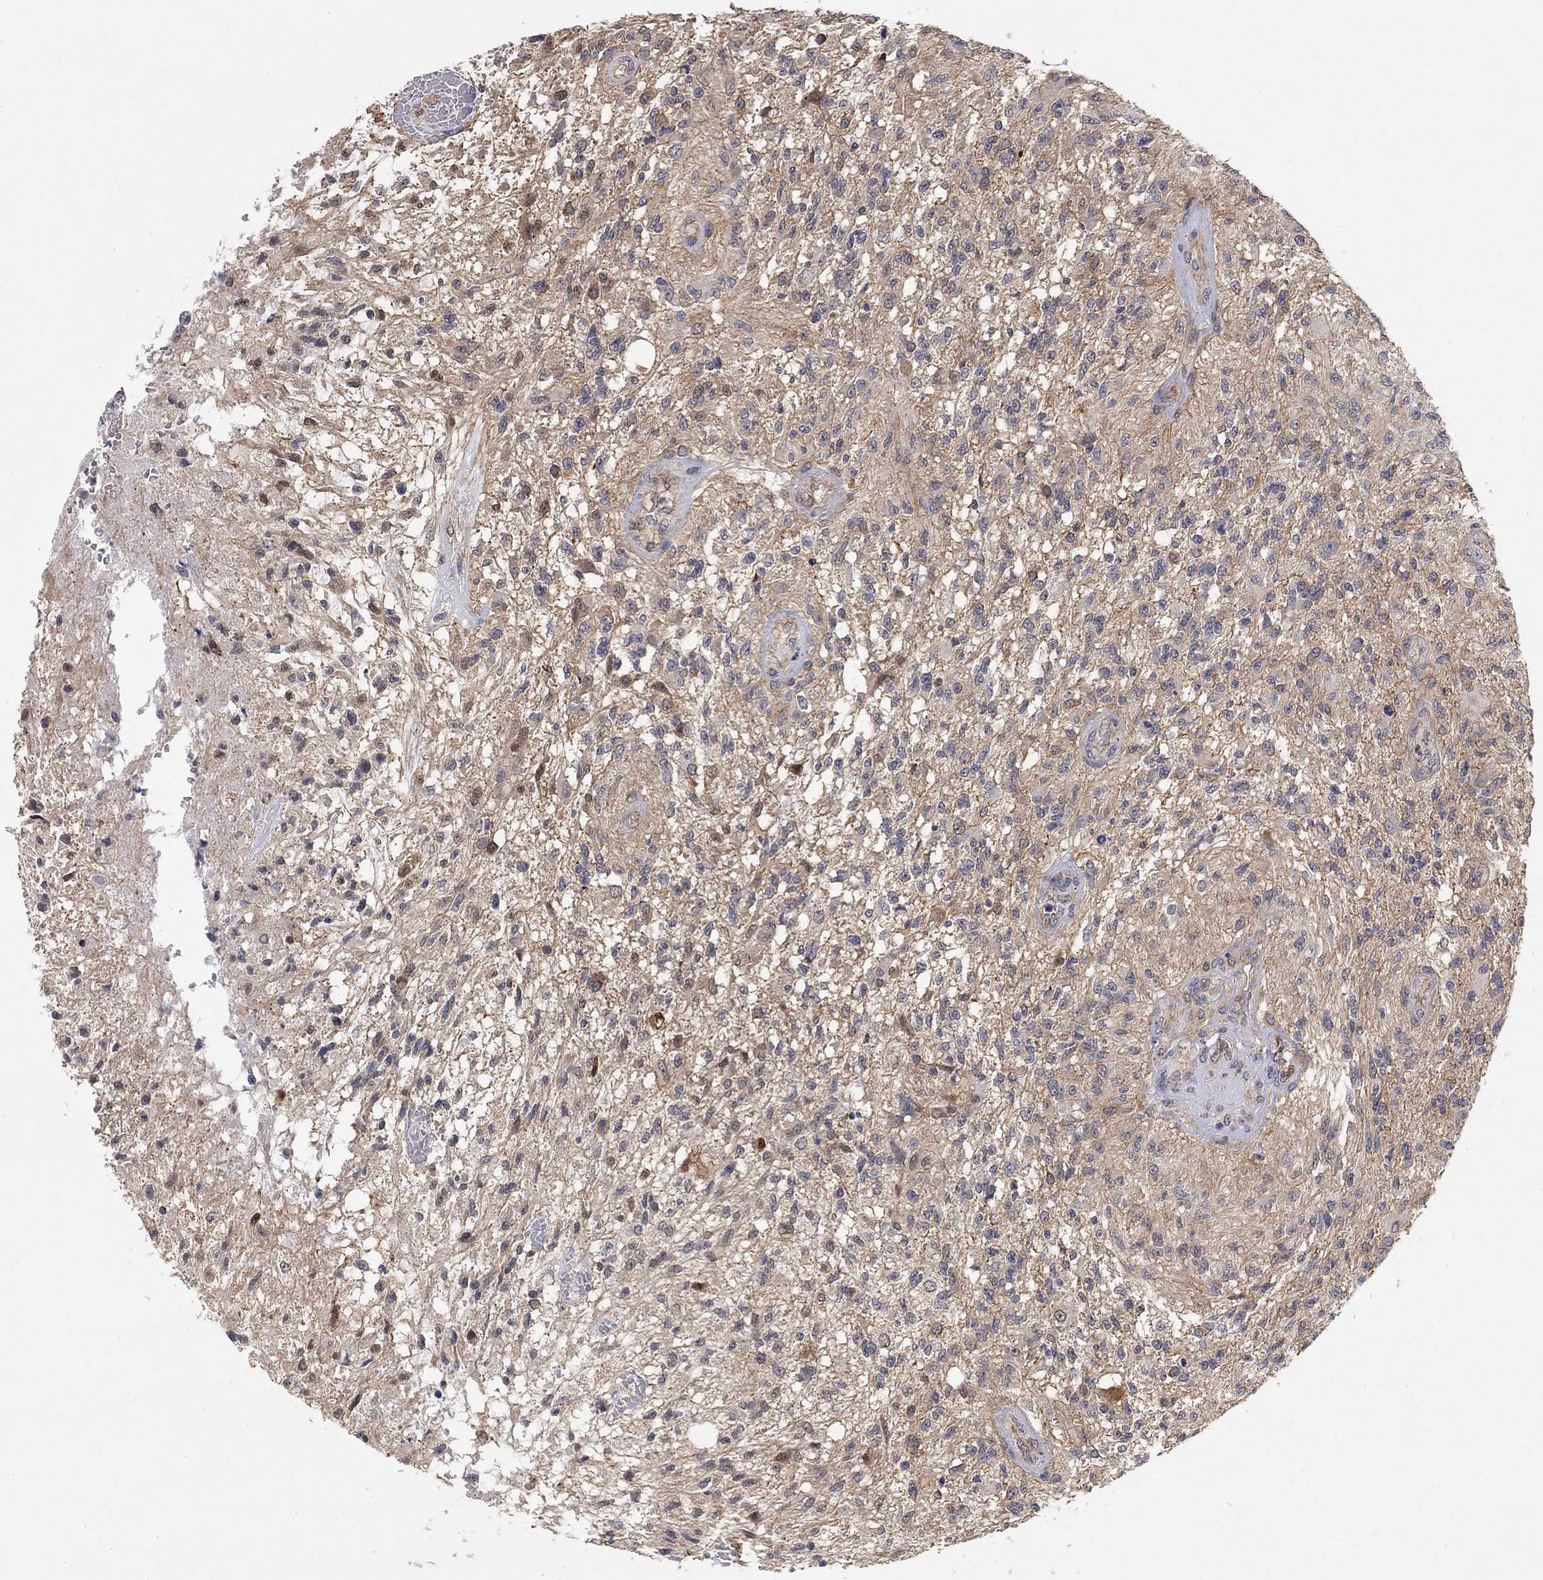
{"staining": {"intensity": "negative", "quantity": "none", "location": "none"}, "tissue": "glioma", "cell_type": "Tumor cells", "image_type": "cancer", "snomed": [{"axis": "morphology", "description": "Glioma, malignant, High grade"}, {"axis": "topography", "description": "Brain"}], "caption": "There is no significant staining in tumor cells of high-grade glioma (malignant).", "gene": "MCUR1", "patient": {"sex": "male", "age": 56}}